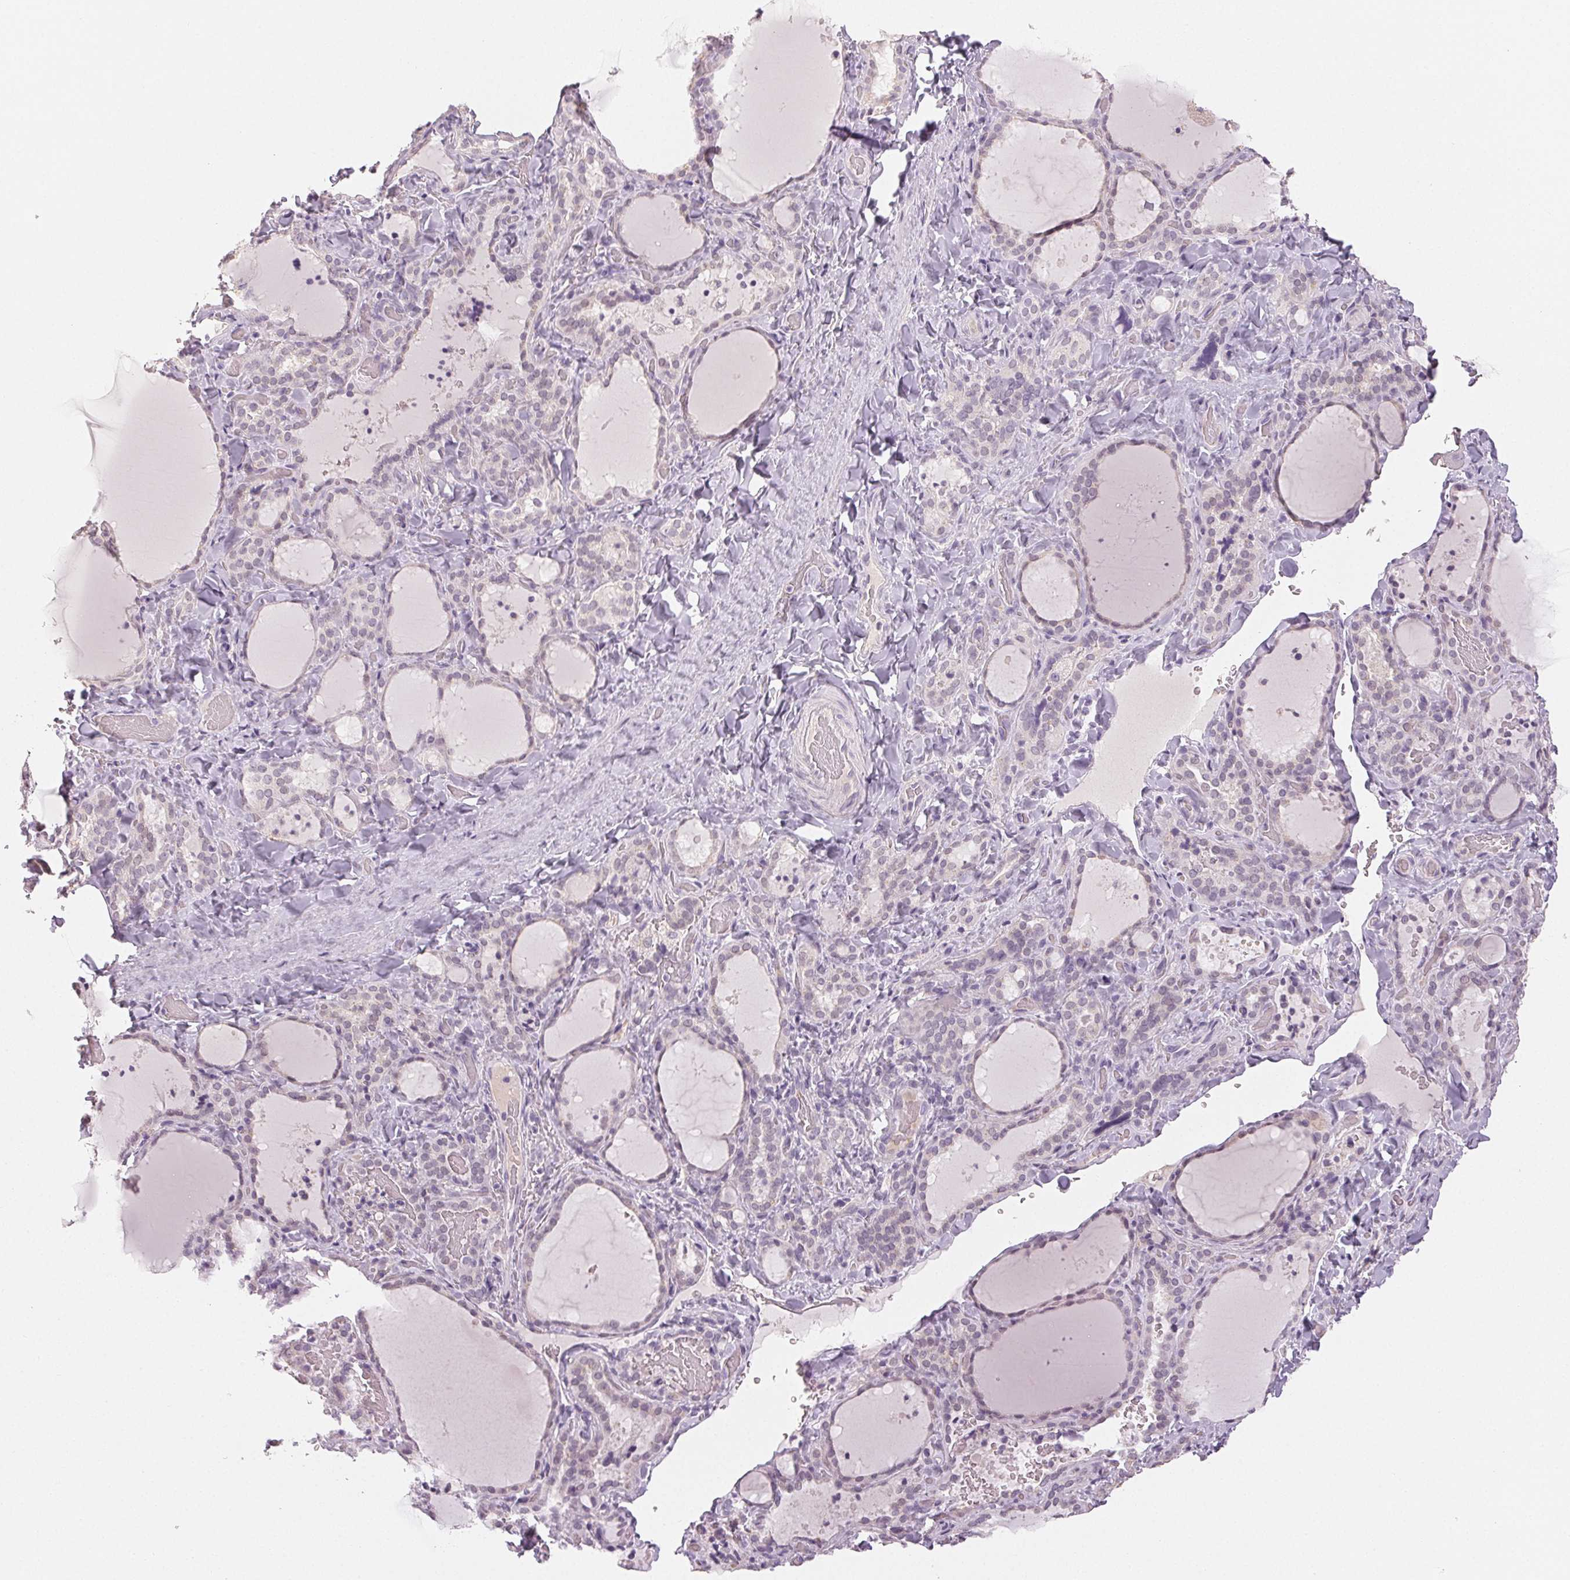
{"staining": {"intensity": "negative", "quantity": "none", "location": "none"}, "tissue": "thyroid gland", "cell_type": "Glandular cells", "image_type": "normal", "snomed": [{"axis": "morphology", "description": "Normal tissue, NOS"}, {"axis": "topography", "description": "Thyroid gland"}], "caption": "High magnification brightfield microscopy of benign thyroid gland stained with DAB (brown) and counterstained with hematoxylin (blue): glandular cells show no significant expression. (Stains: DAB (3,3'-diaminobenzidine) immunohistochemistry (IHC) with hematoxylin counter stain, Microscopy: brightfield microscopy at high magnification).", "gene": "MAP1LC3A", "patient": {"sex": "female", "age": 22}}